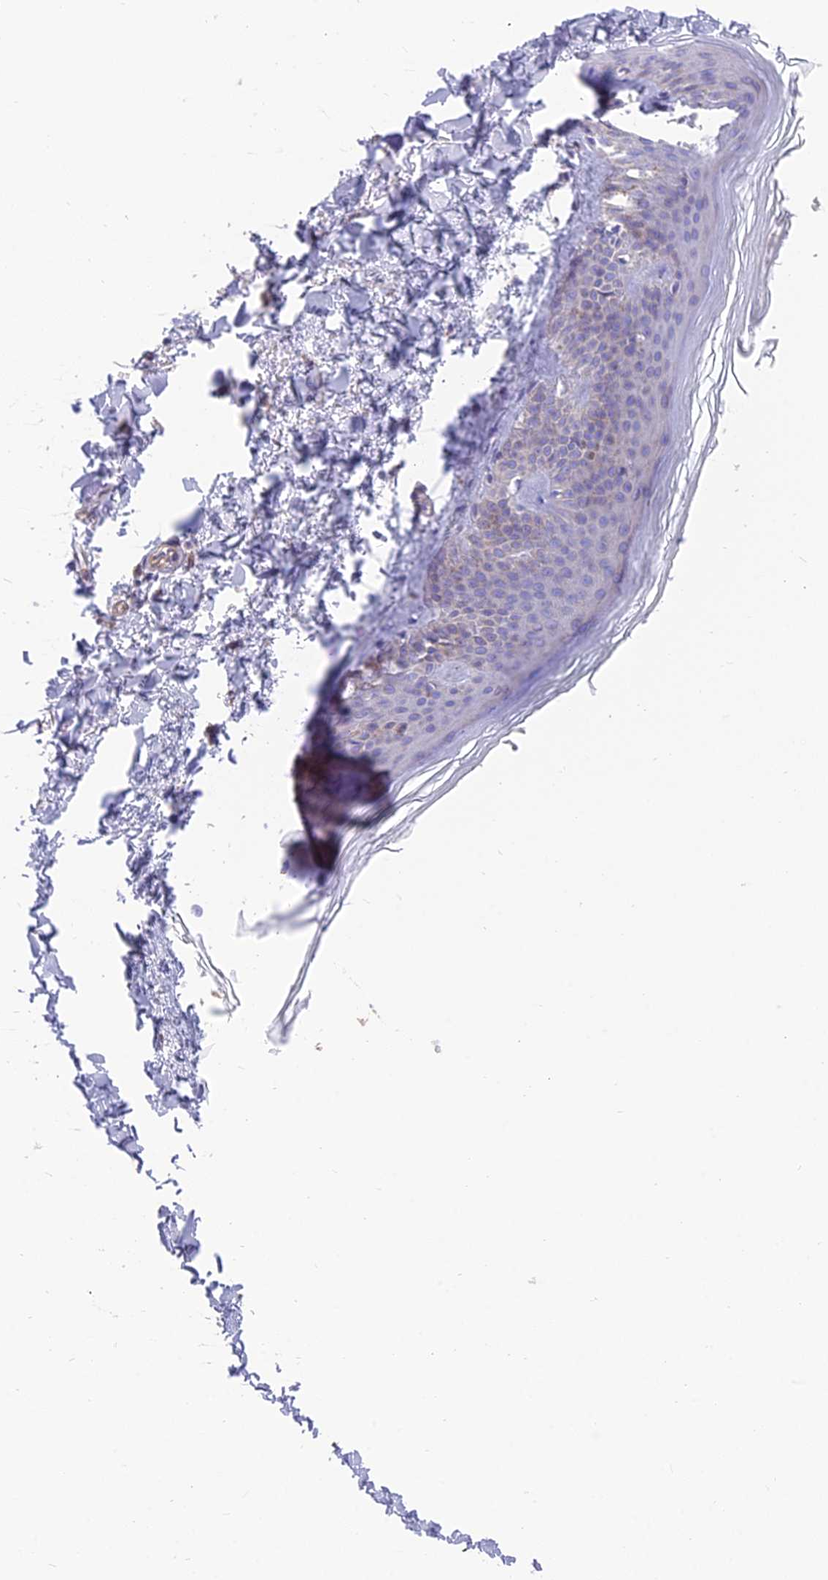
{"staining": {"intensity": "moderate", "quantity": "25%-75%", "location": "cytoplasmic/membranous"}, "tissue": "skin", "cell_type": "Fibroblasts", "image_type": "normal", "snomed": [{"axis": "morphology", "description": "Normal tissue, NOS"}, {"axis": "topography", "description": "Skin"}], "caption": "Fibroblasts show medium levels of moderate cytoplasmic/membranous staining in about 25%-75% of cells in unremarkable human skin.", "gene": "TIGD6", "patient": {"sex": "female", "age": 27}}